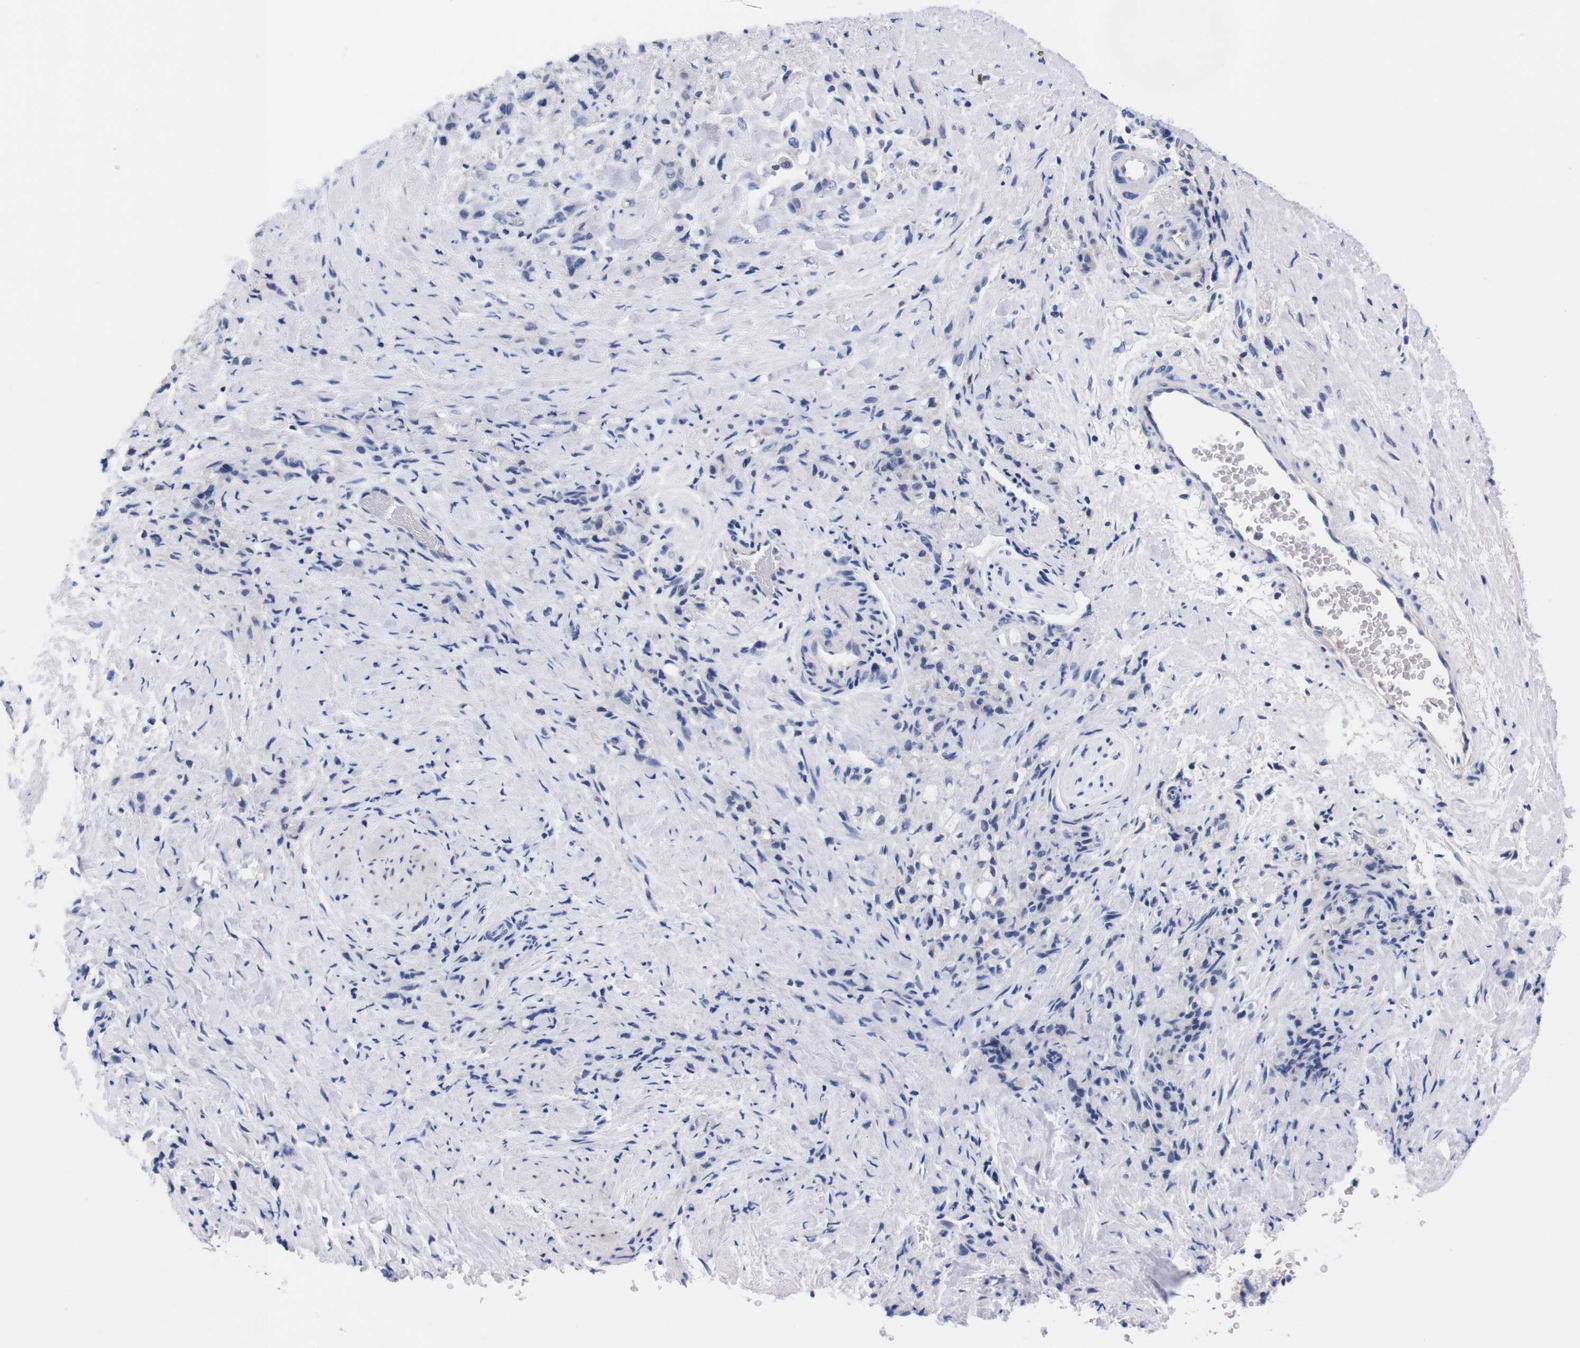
{"staining": {"intensity": "negative", "quantity": "none", "location": "none"}, "tissue": "stomach cancer", "cell_type": "Tumor cells", "image_type": "cancer", "snomed": [{"axis": "morphology", "description": "Adenocarcinoma, NOS"}, {"axis": "topography", "description": "Stomach"}], "caption": "Stomach cancer (adenocarcinoma) was stained to show a protein in brown. There is no significant positivity in tumor cells. (DAB (3,3'-diaminobenzidine) IHC, high magnification).", "gene": "FAM210A", "patient": {"sex": "male", "age": 82}}